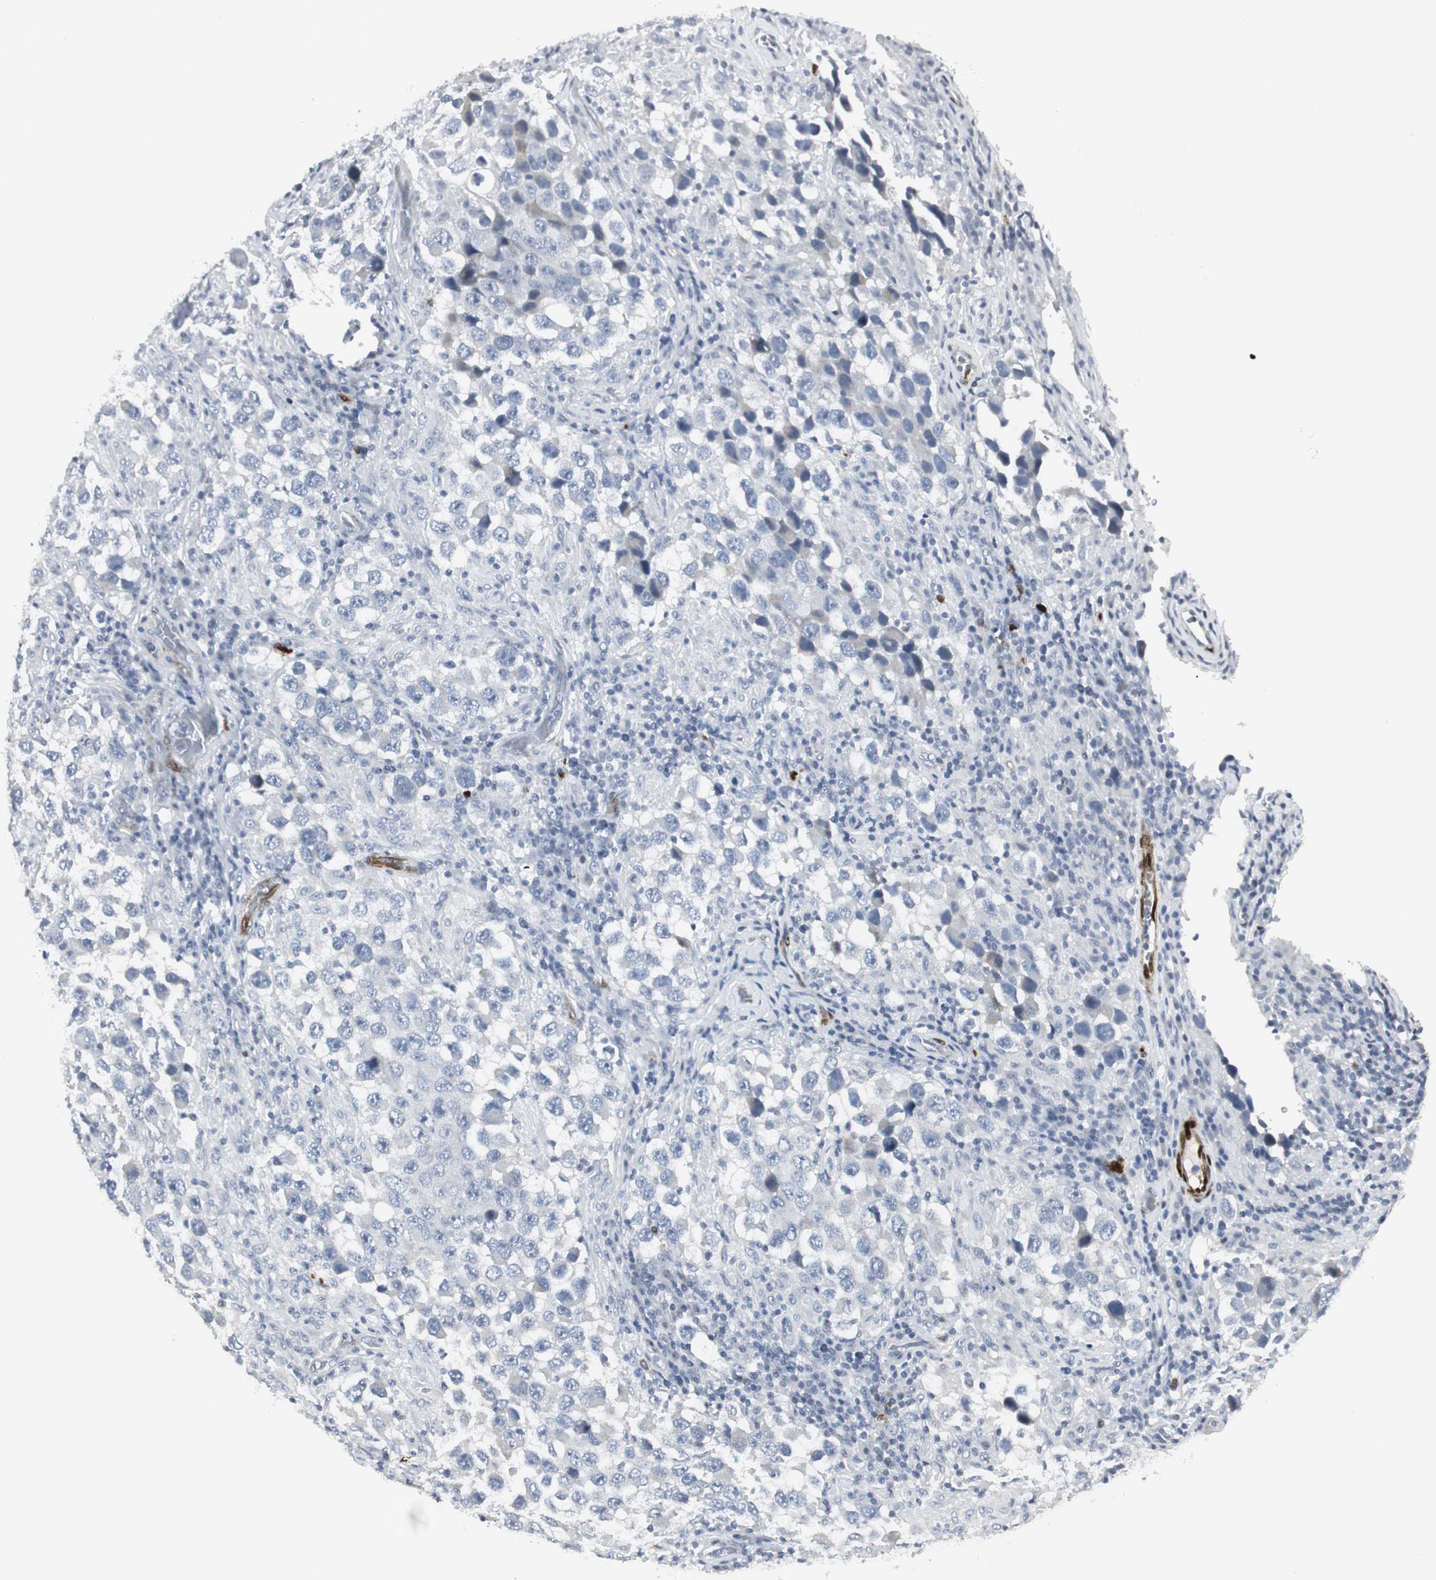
{"staining": {"intensity": "negative", "quantity": "none", "location": "none"}, "tissue": "testis cancer", "cell_type": "Tumor cells", "image_type": "cancer", "snomed": [{"axis": "morphology", "description": "Carcinoma, Embryonal, NOS"}, {"axis": "topography", "description": "Testis"}], "caption": "Immunohistochemical staining of embryonal carcinoma (testis) shows no significant positivity in tumor cells. (DAB (3,3'-diaminobenzidine) immunohistochemistry with hematoxylin counter stain).", "gene": "PPP1R14A", "patient": {"sex": "male", "age": 21}}